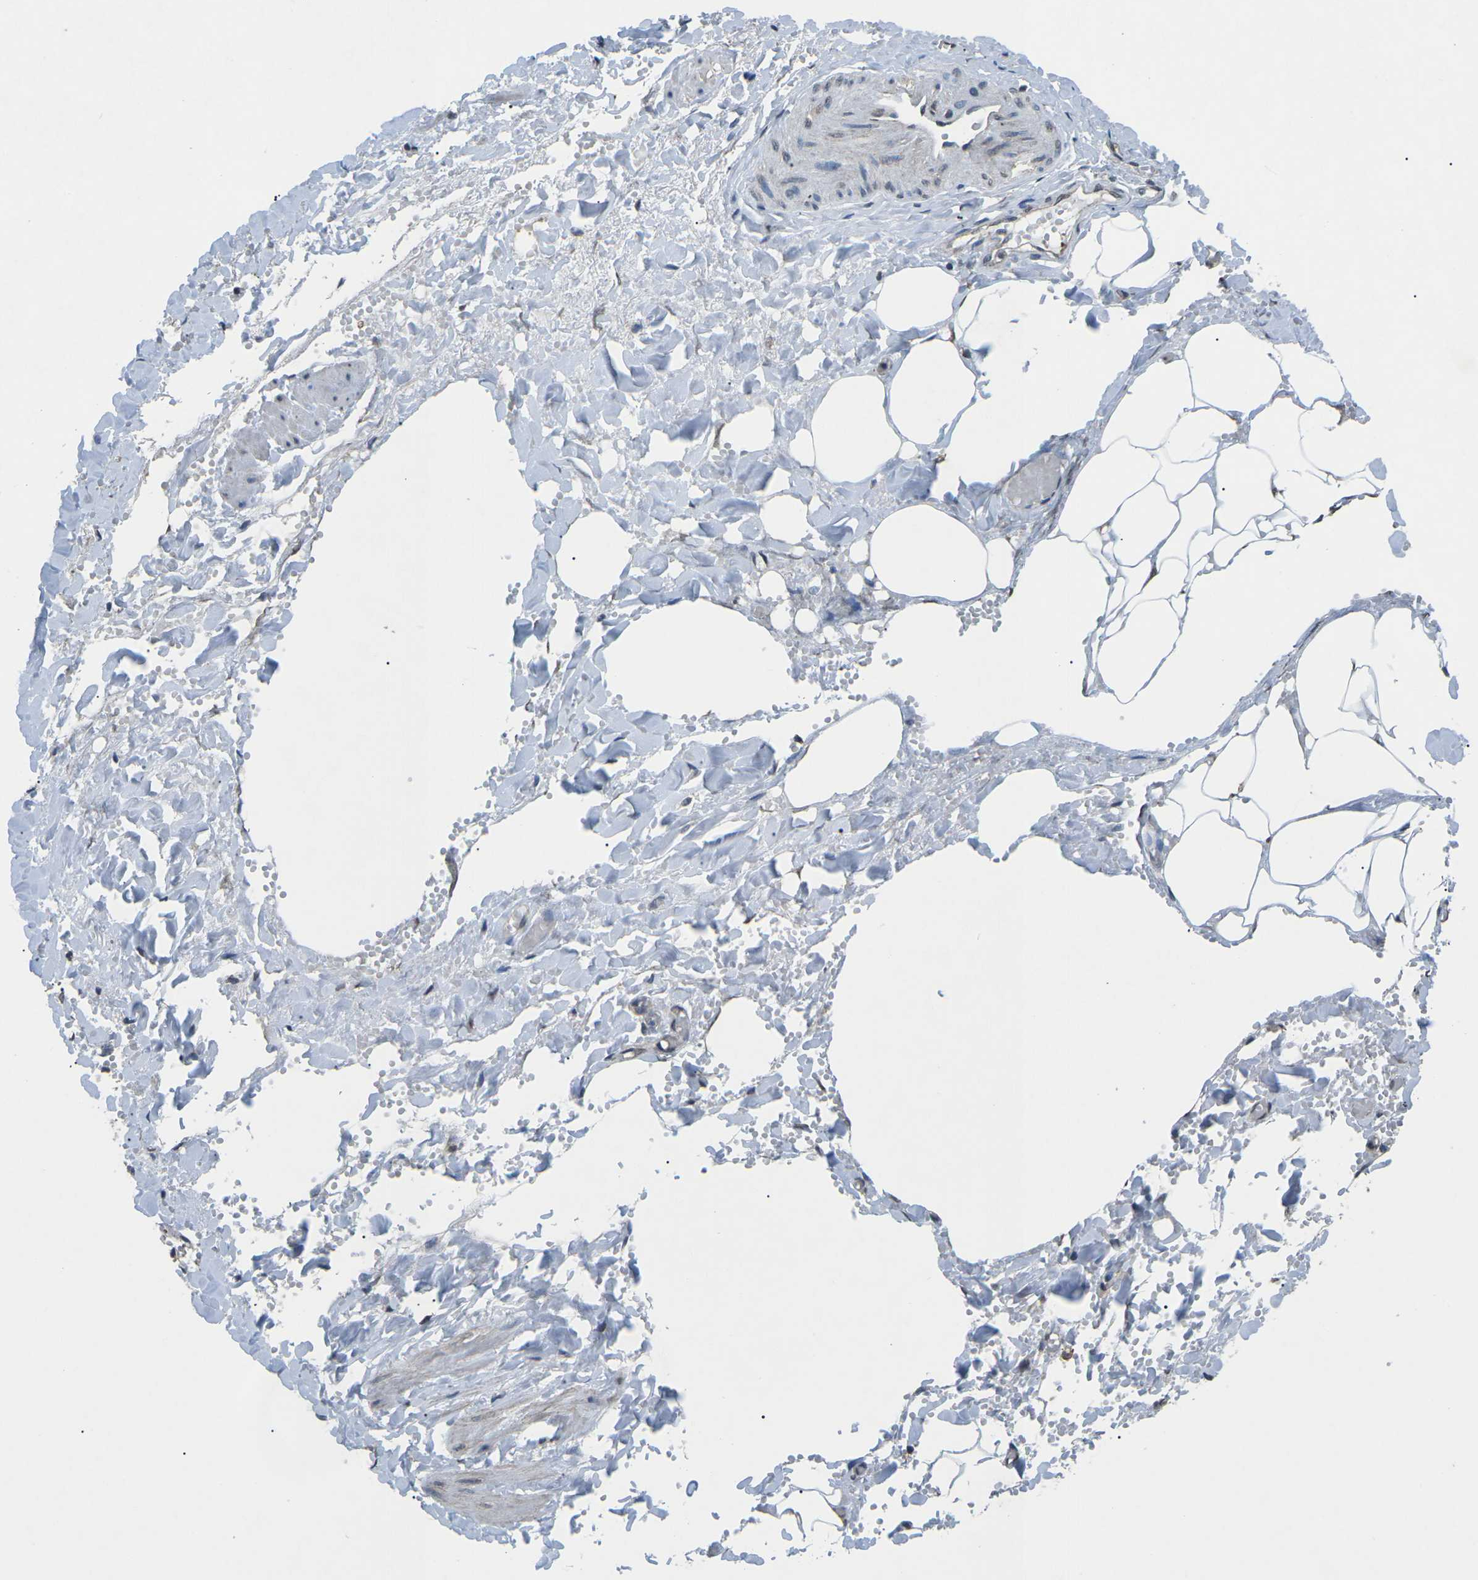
{"staining": {"intensity": "weak", "quantity": "25%-75%", "location": "cytoplasmic/membranous"}, "tissue": "adipose tissue", "cell_type": "Adipocytes", "image_type": "normal", "snomed": [{"axis": "morphology", "description": "Normal tissue, NOS"}, {"axis": "topography", "description": "Soft tissue"}, {"axis": "topography", "description": "Vascular tissue"}], "caption": "IHC of unremarkable human adipose tissue displays low levels of weak cytoplasmic/membranous positivity in approximately 25%-75% of adipocytes.", "gene": "TFR2", "patient": {"sex": "female", "age": 35}}